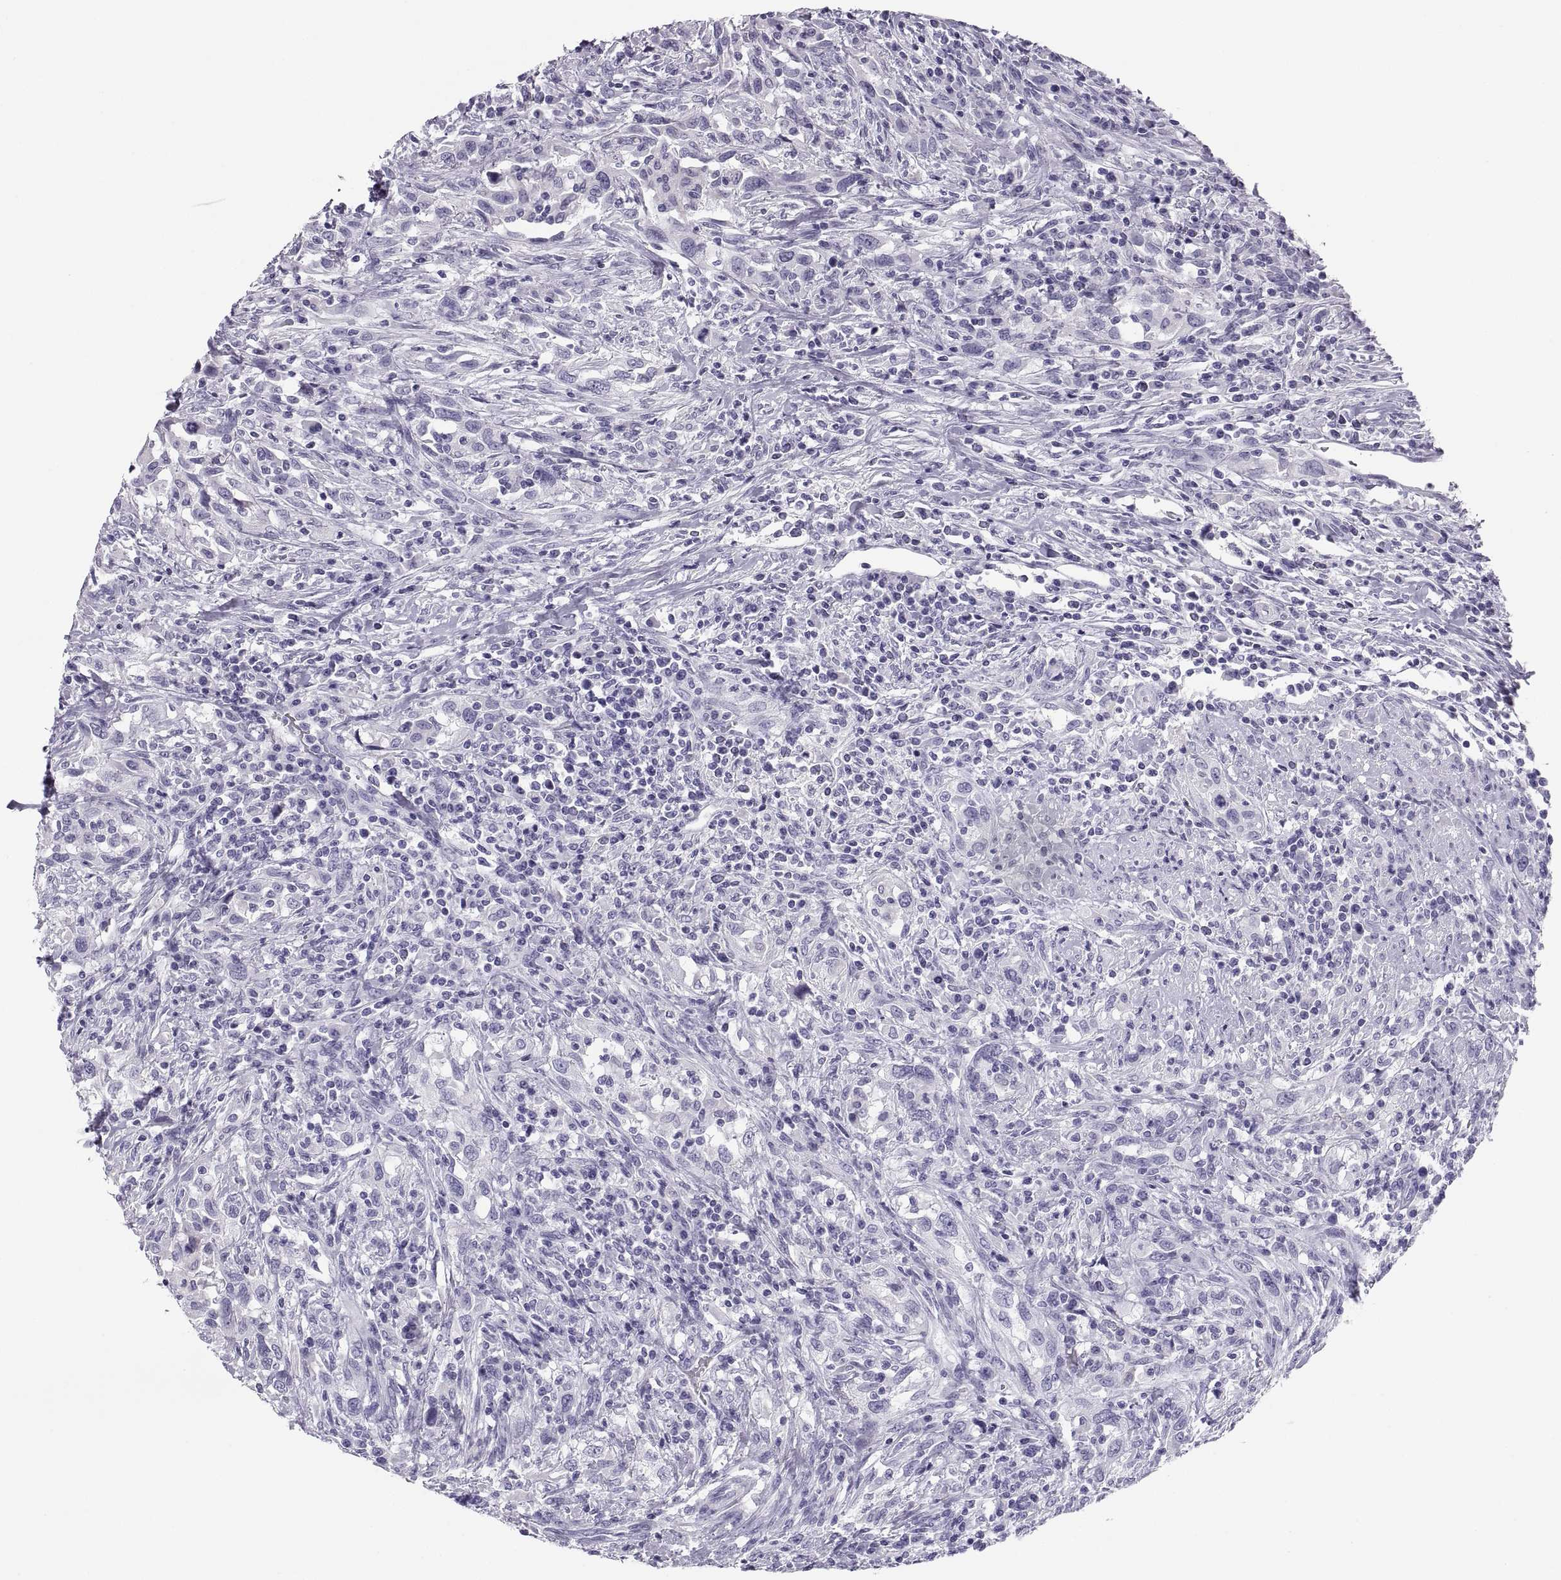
{"staining": {"intensity": "negative", "quantity": "none", "location": "none"}, "tissue": "urothelial cancer", "cell_type": "Tumor cells", "image_type": "cancer", "snomed": [{"axis": "morphology", "description": "Urothelial carcinoma, NOS"}, {"axis": "morphology", "description": "Urothelial carcinoma, High grade"}, {"axis": "topography", "description": "Urinary bladder"}], "caption": "Human urothelial cancer stained for a protein using immunohistochemistry (IHC) displays no expression in tumor cells.", "gene": "PAX2", "patient": {"sex": "female", "age": 64}}